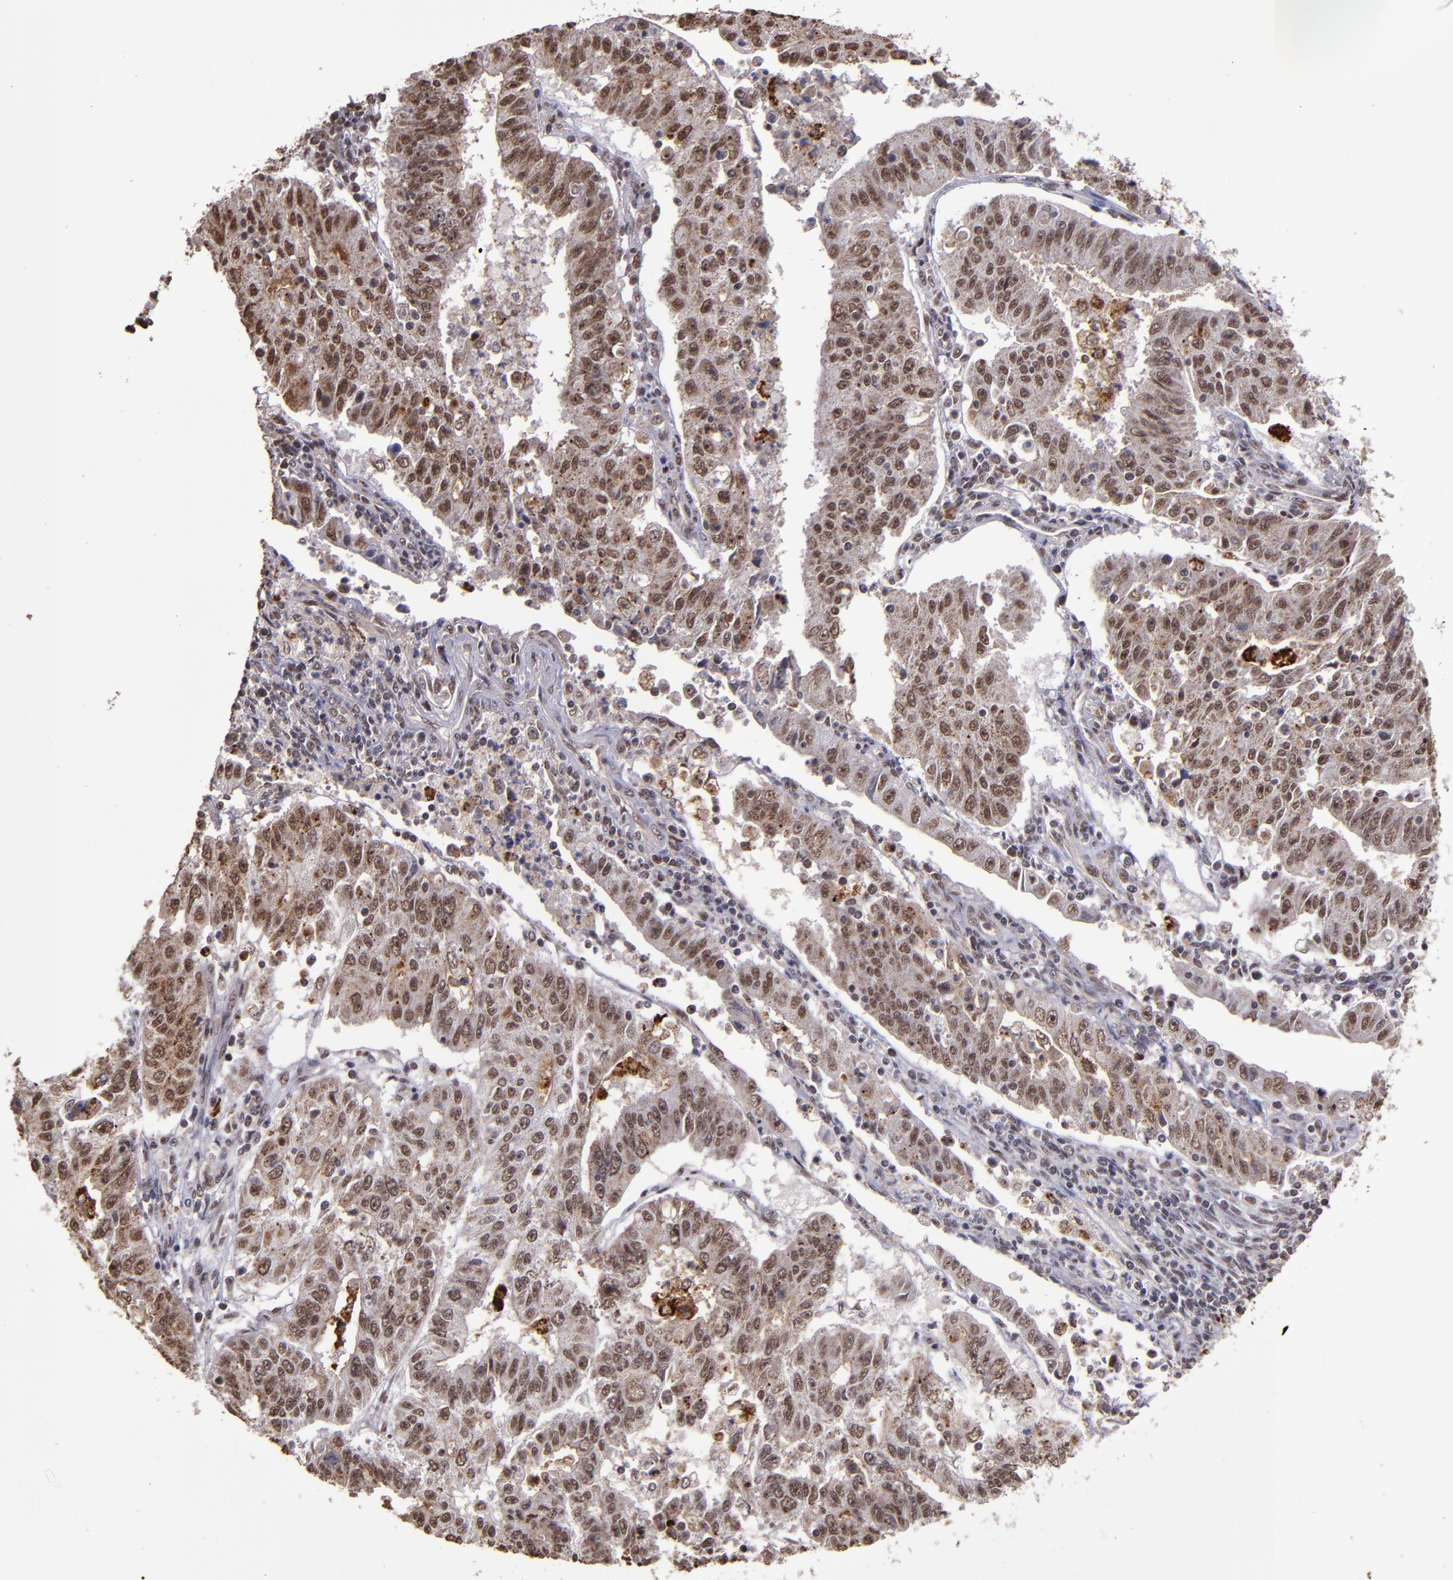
{"staining": {"intensity": "moderate", "quantity": ">75%", "location": "cytoplasmic/membranous,nuclear"}, "tissue": "endometrial cancer", "cell_type": "Tumor cells", "image_type": "cancer", "snomed": [{"axis": "morphology", "description": "Adenocarcinoma, NOS"}, {"axis": "topography", "description": "Endometrium"}], "caption": "Protein staining of endometrial cancer tissue shows moderate cytoplasmic/membranous and nuclear expression in about >75% of tumor cells.", "gene": "CECR2", "patient": {"sex": "female", "age": 42}}